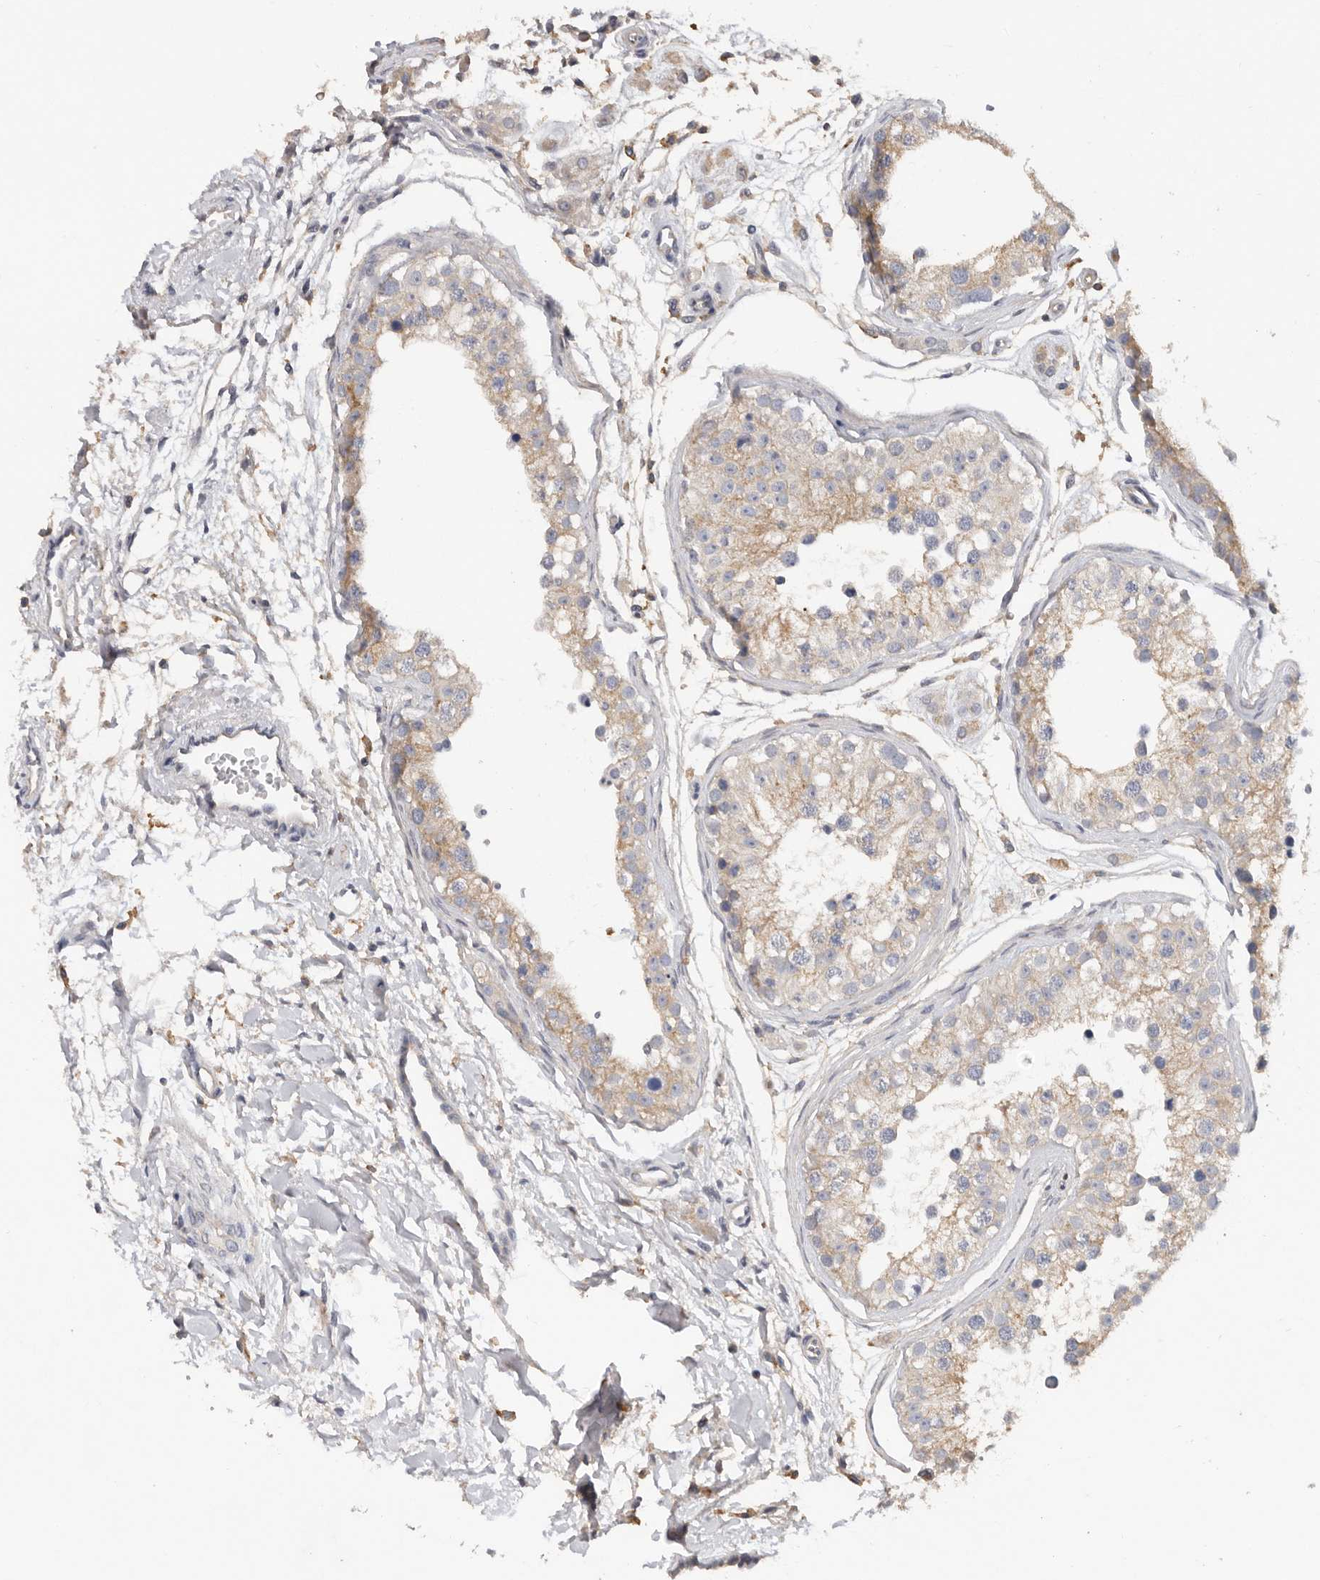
{"staining": {"intensity": "weak", "quantity": "25%-75%", "location": "cytoplasmic/membranous"}, "tissue": "testis", "cell_type": "Cells in seminiferous ducts", "image_type": "normal", "snomed": [{"axis": "morphology", "description": "Normal tissue, NOS"}, {"axis": "morphology", "description": "Adenocarcinoma, metastatic, NOS"}, {"axis": "topography", "description": "Testis"}], "caption": "This histopathology image reveals benign testis stained with immunohistochemistry (IHC) to label a protein in brown. The cytoplasmic/membranous of cells in seminiferous ducts show weak positivity for the protein. Nuclei are counter-stained blue.", "gene": "WDTC1", "patient": {"sex": "male", "age": 26}}